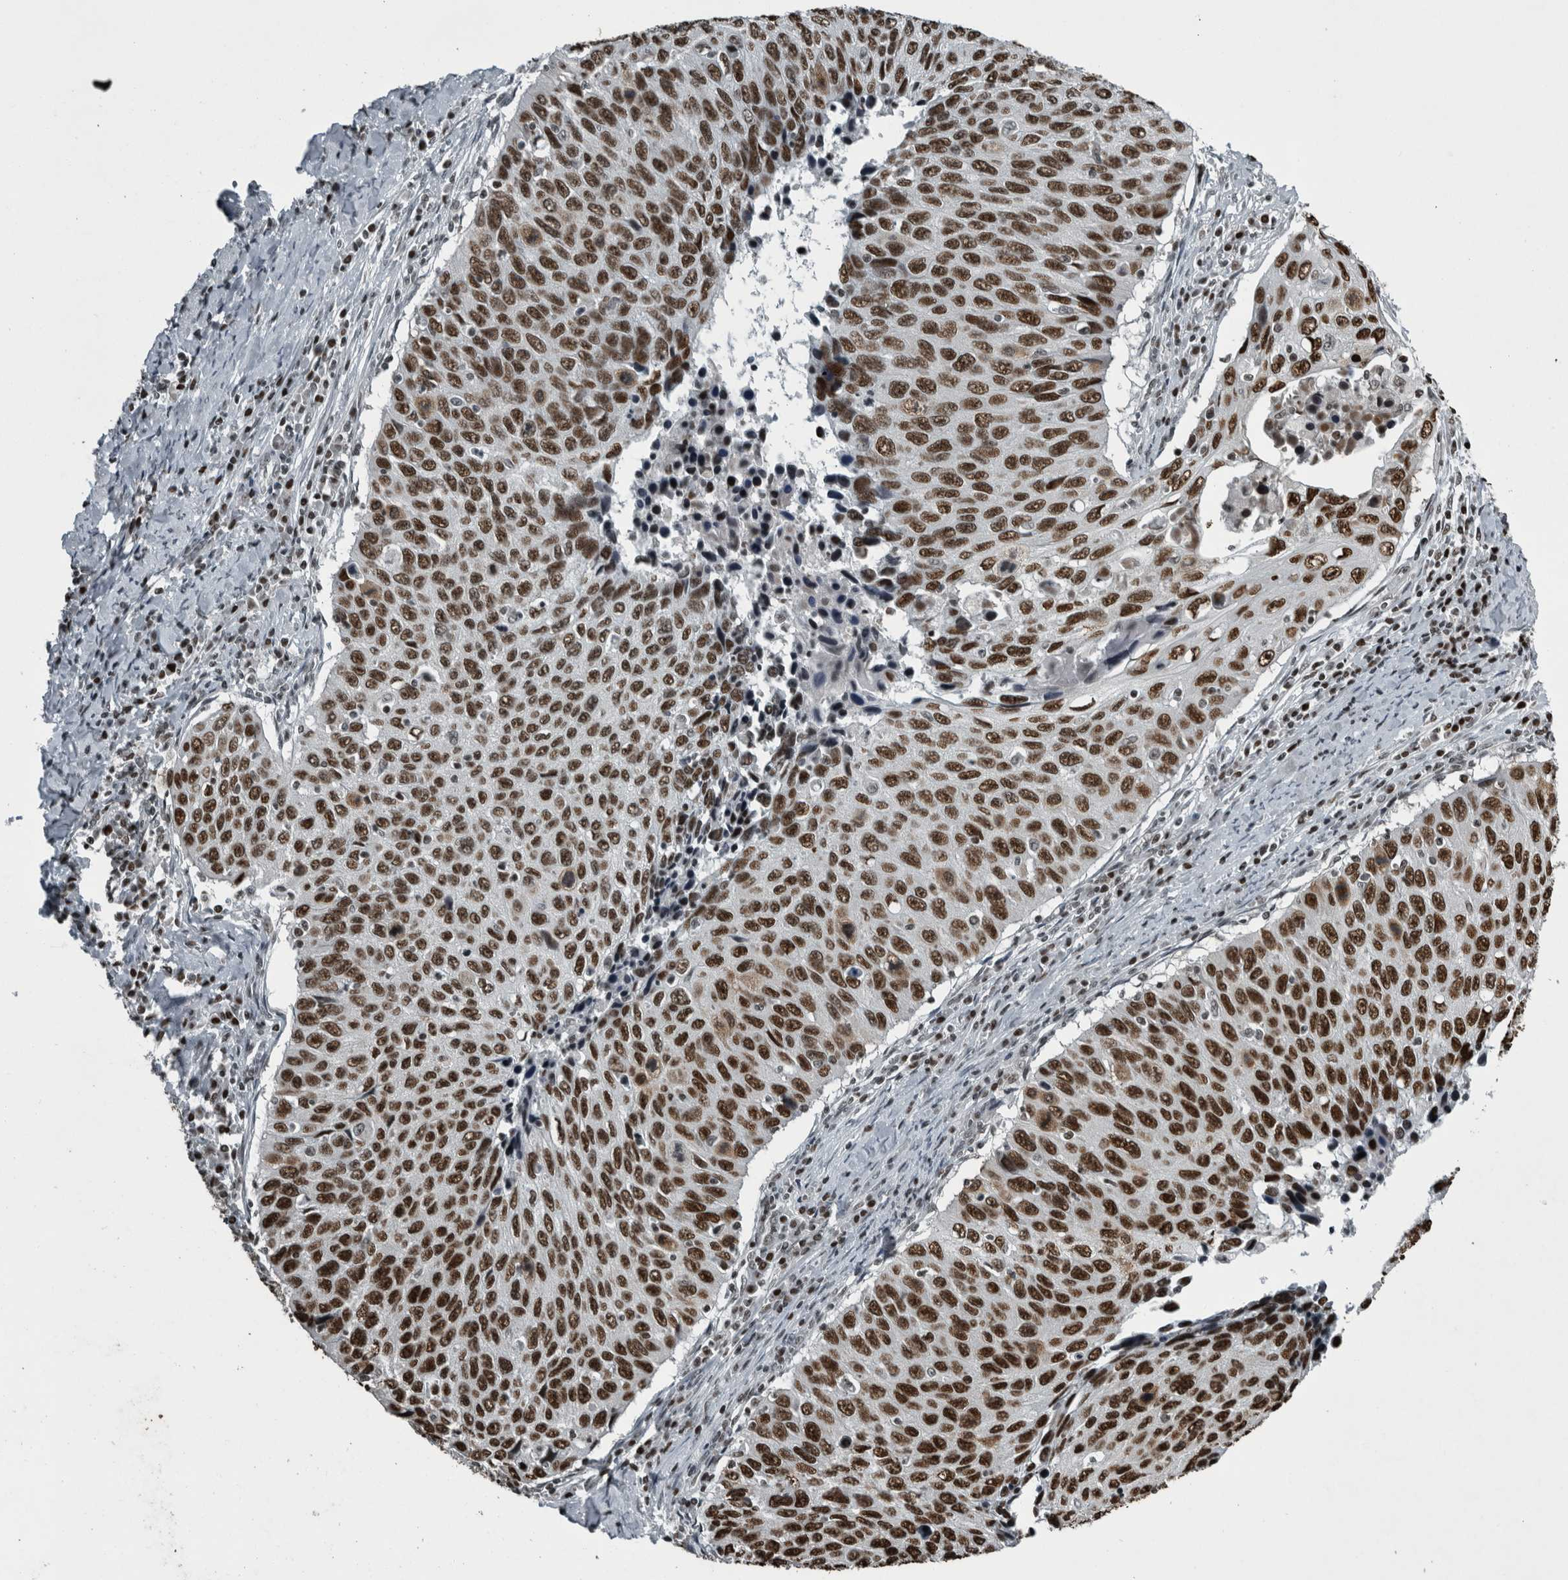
{"staining": {"intensity": "strong", "quantity": ">75%", "location": "nuclear"}, "tissue": "cervical cancer", "cell_type": "Tumor cells", "image_type": "cancer", "snomed": [{"axis": "morphology", "description": "Squamous cell carcinoma, NOS"}, {"axis": "topography", "description": "Cervix"}], "caption": "Immunohistochemical staining of cervical cancer (squamous cell carcinoma) shows high levels of strong nuclear expression in about >75% of tumor cells.", "gene": "UNC50", "patient": {"sex": "female", "age": 53}}